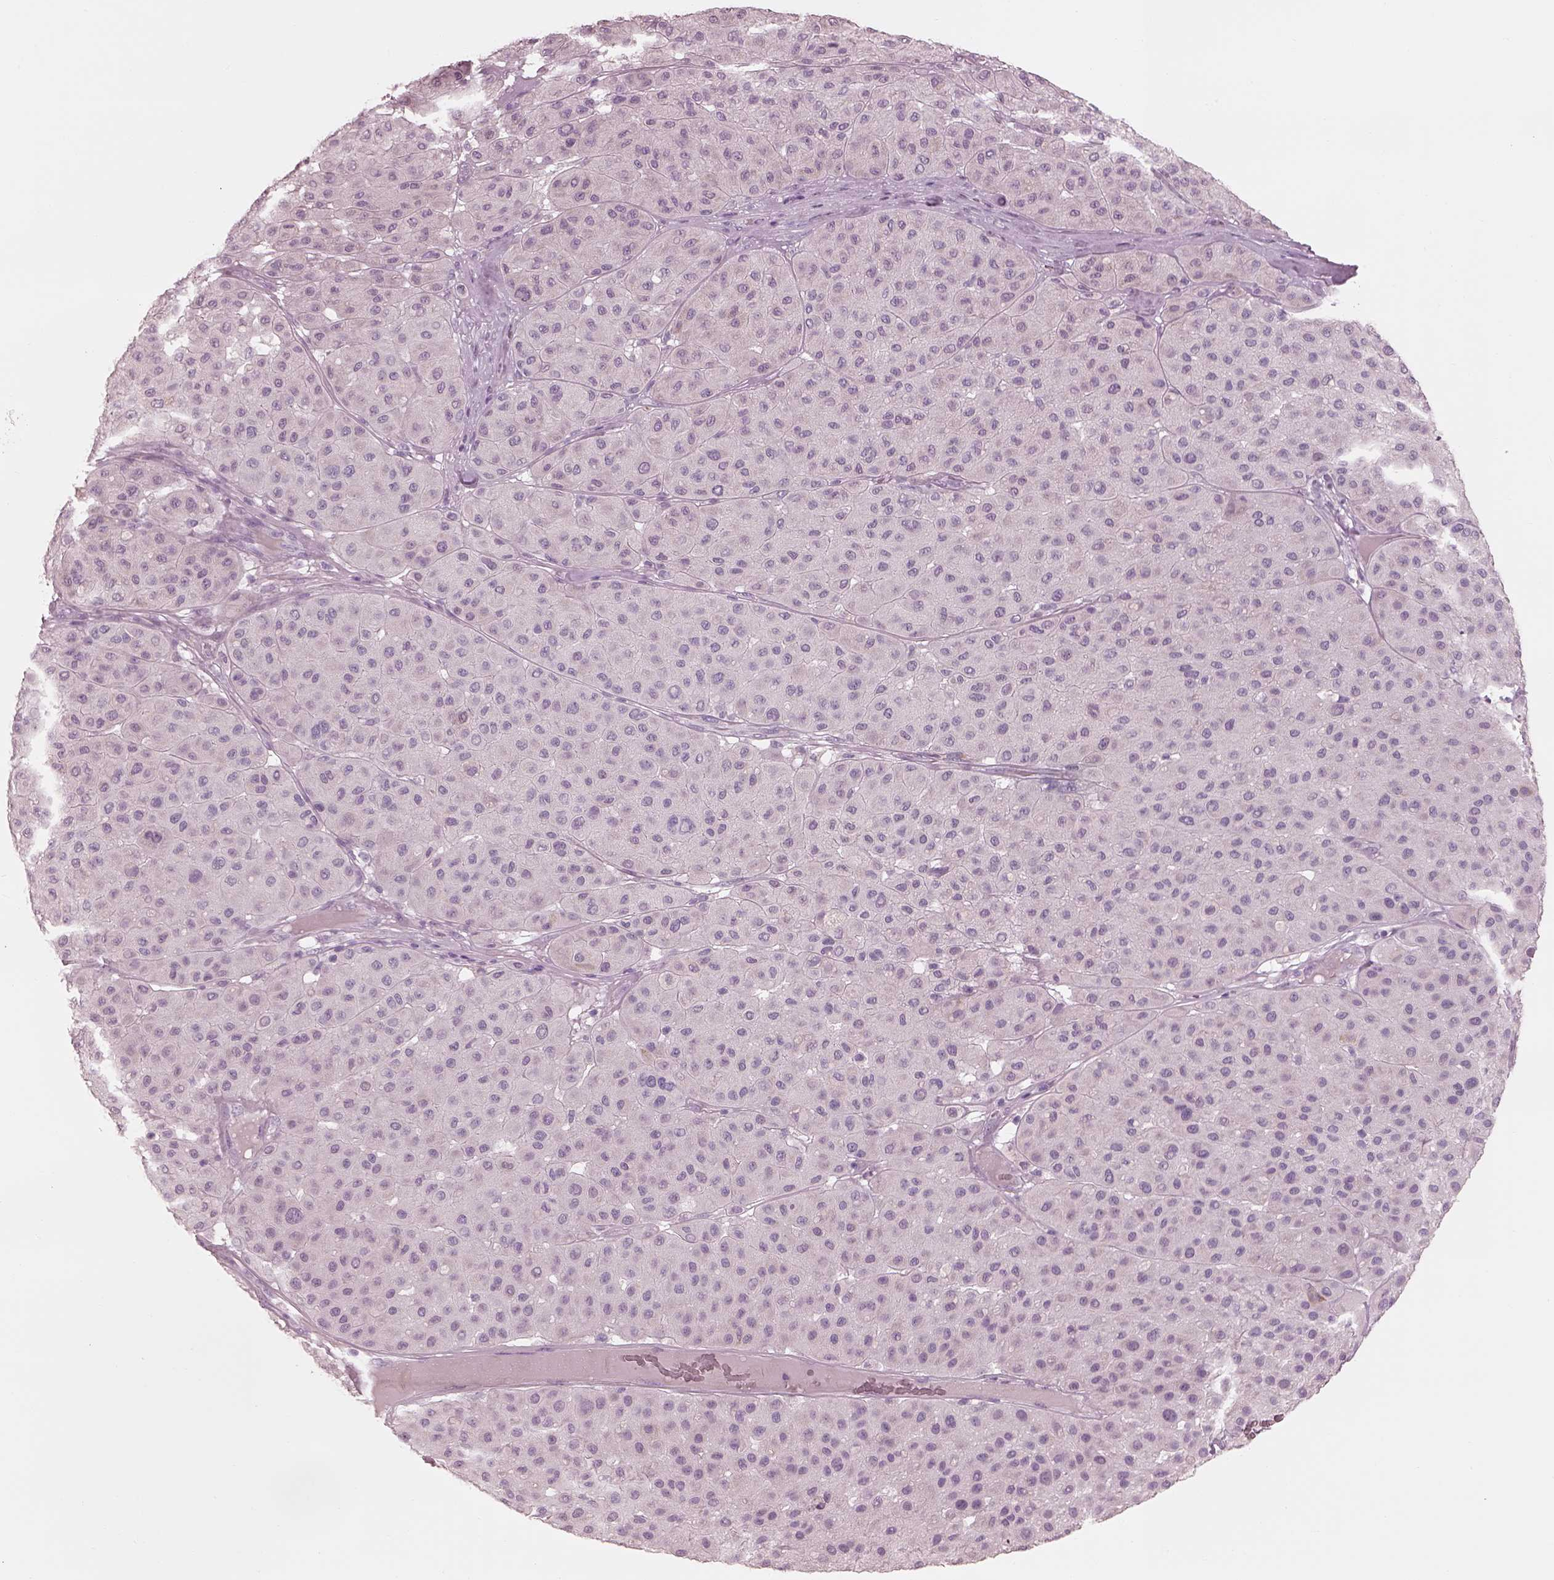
{"staining": {"intensity": "negative", "quantity": "none", "location": "none"}, "tissue": "melanoma", "cell_type": "Tumor cells", "image_type": "cancer", "snomed": [{"axis": "morphology", "description": "Malignant melanoma, Metastatic site"}, {"axis": "topography", "description": "Smooth muscle"}], "caption": "IHC micrograph of human malignant melanoma (metastatic site) stained for a protein (brown), which exhibits no expression in tumor cells.", "gene": "RSPH9", "patient": {"sex": "male", "age": 41}}